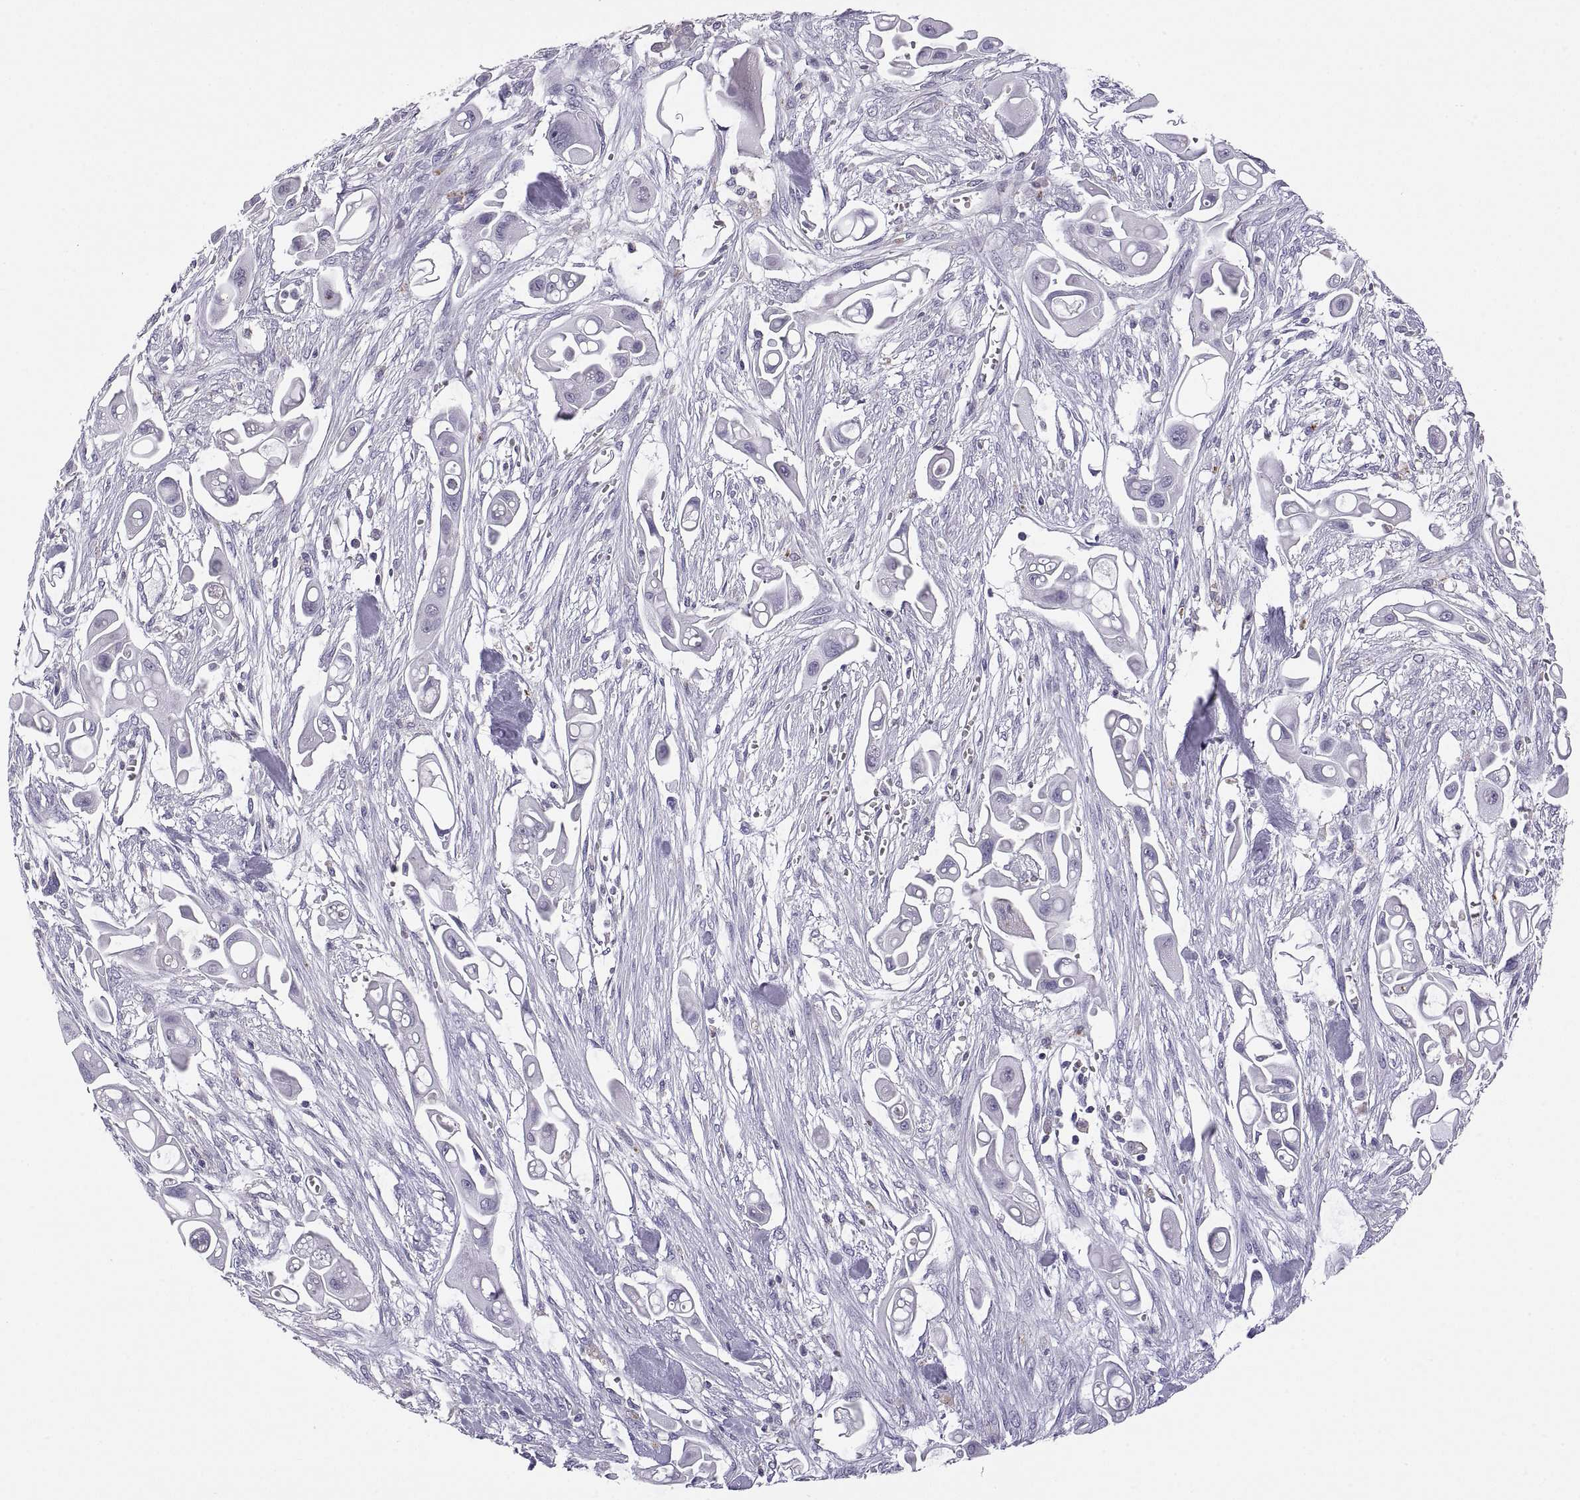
{"staining": {"intensity": "negative", "quantity": "none", "location": "none"}, "tissue": "pancreatic cancer", "cell_type": "Tumor cells", "image_type": "cancer", "snomed": [{"axis": "morphology", "description": "Adenocarcinoma, NOS"}, {"axis": "topography", "description": "Pancreas"}], "caption": "Histopathology image shows no significant protein expression in tumor cells of pancreatic cancer. Nuclei are stained in blue.", "gene": "RGS19", "patient": {"sex": "male", "age": 50}}